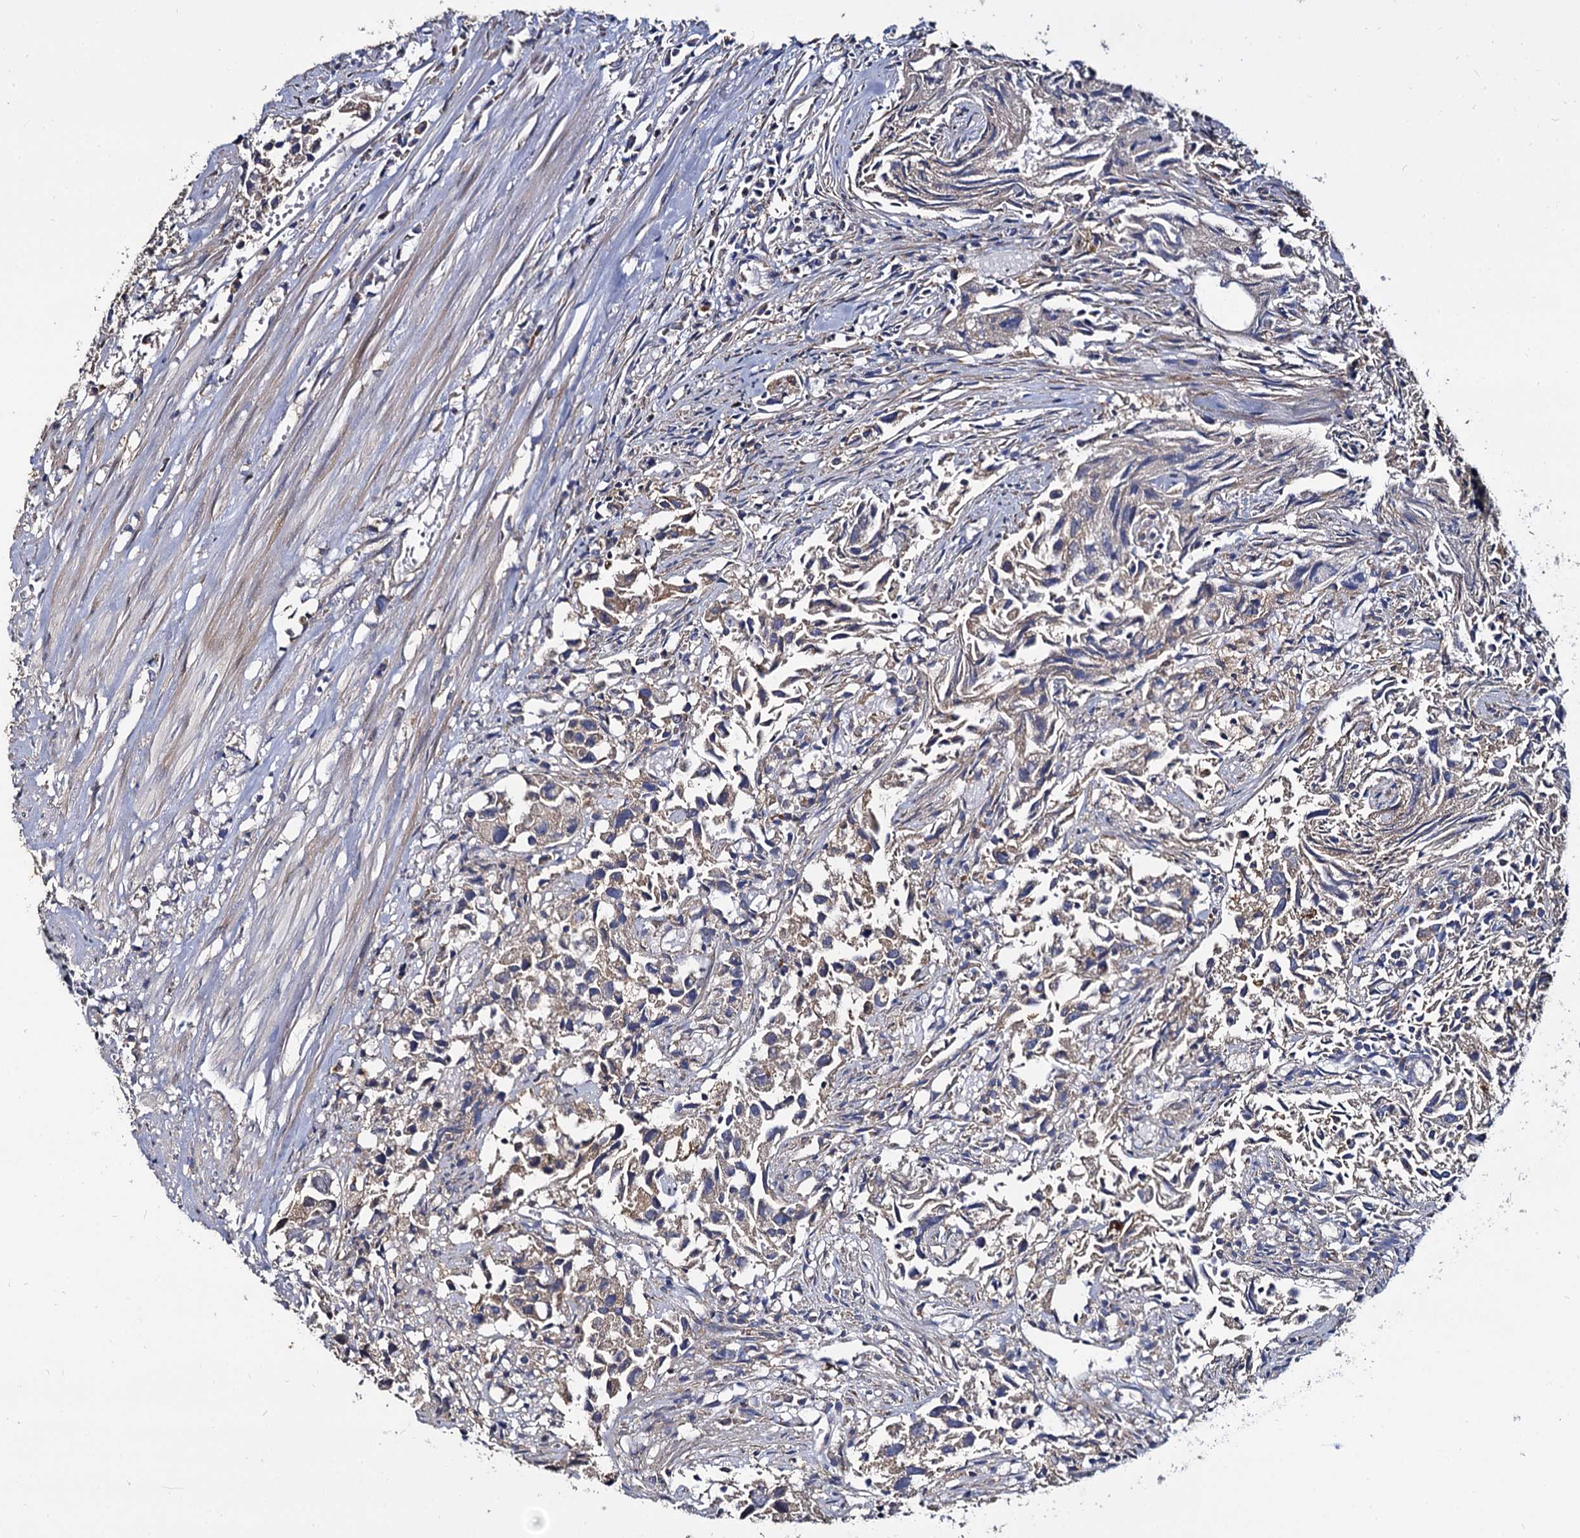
{"staining": {"intensity": "weak", "quantity": "<25%", "location": "cytoplasmic/membranous"}, "tissue": "urothelial cancer", "cell_type": "Tumor cells", "image_type": "cancer", "snomed": [{"axis": "morphology", "description": "Urothelial carcinoma, High grade"}, {"axis": "topography", "description": "Urinary bladder"}], "caption": "Urothelial cancer was stained to show a protein in brown. There is no significant staining in tumor cells.", "gene": "ANKRD13A", "patient": {"sex": "female", "age": 75}}